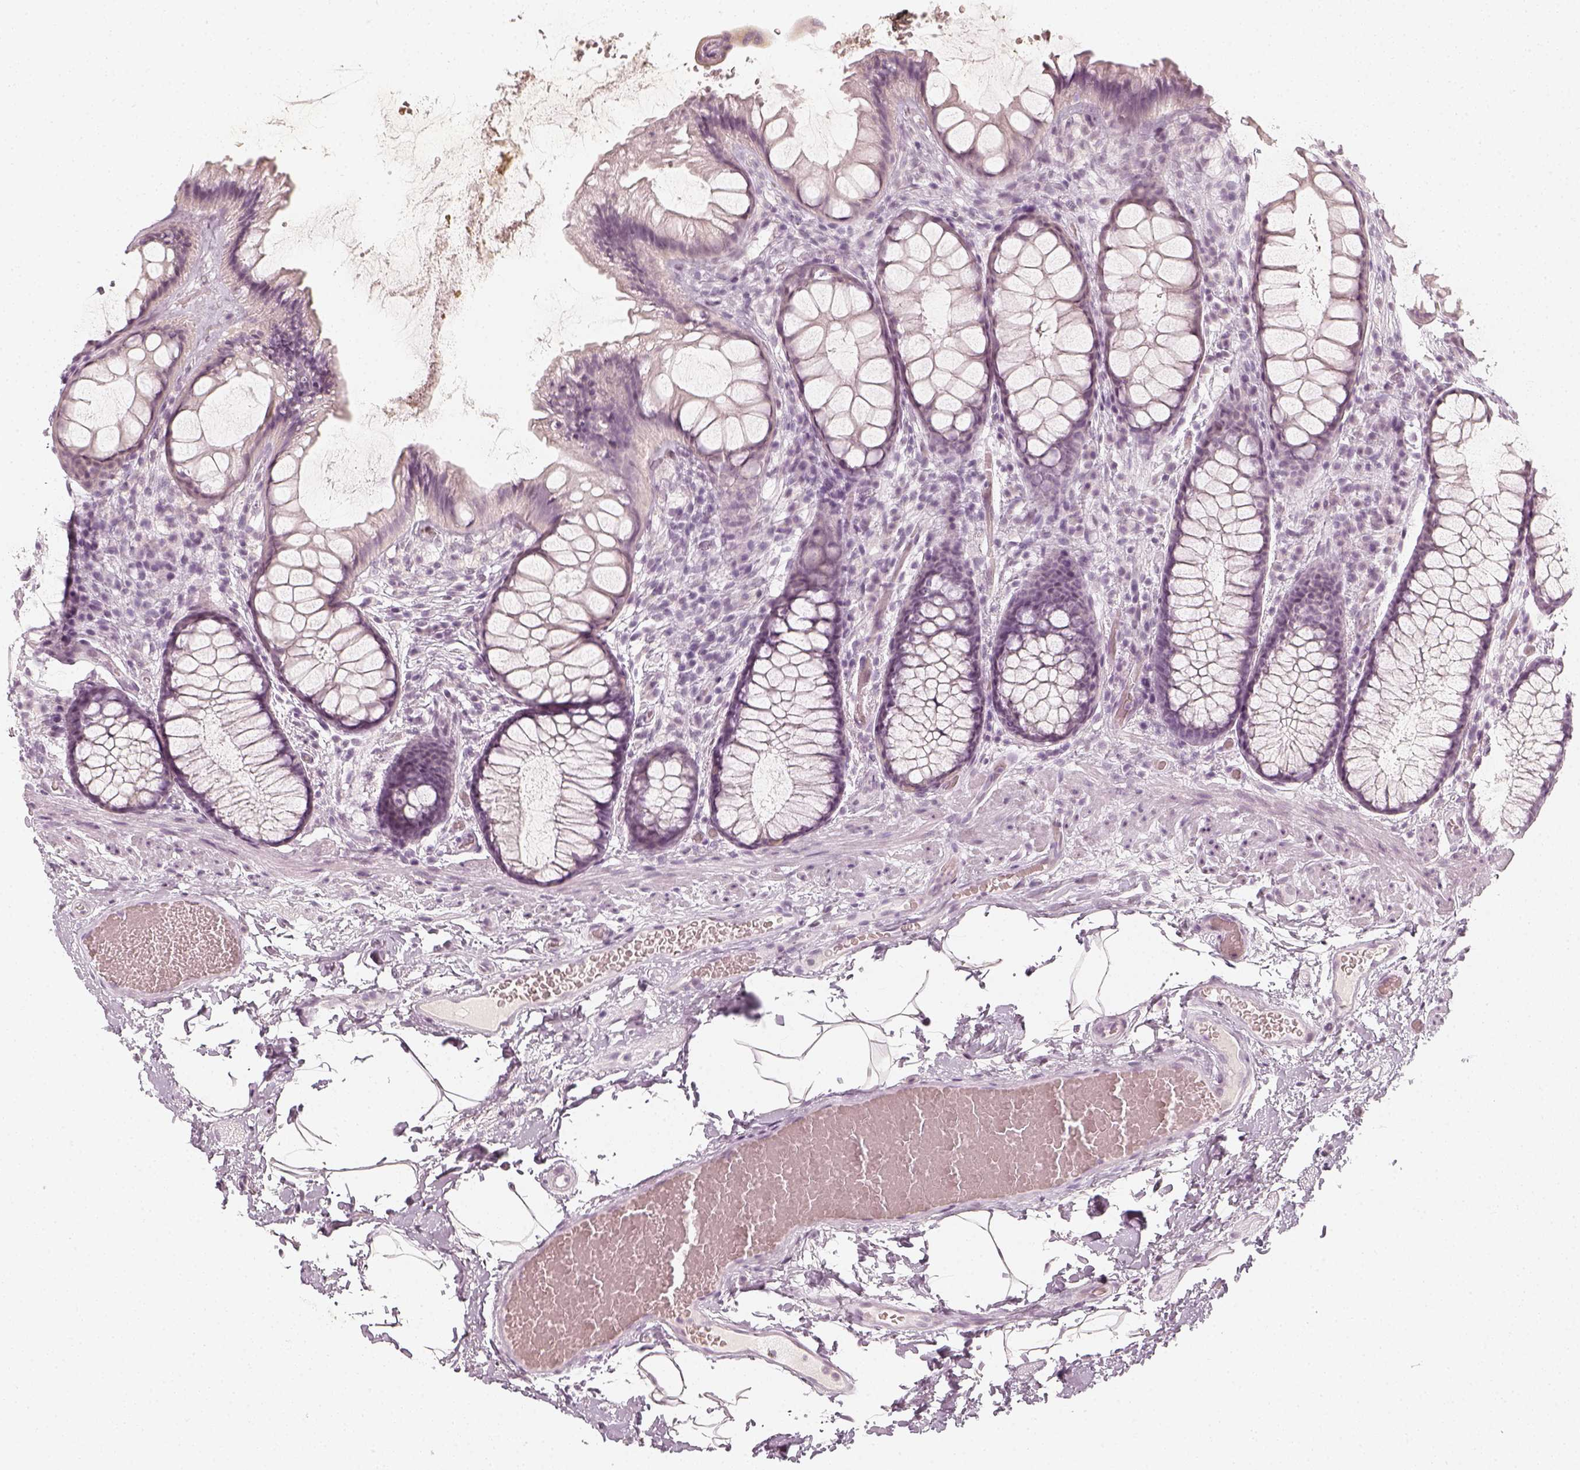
{"staining": {"intensity": "negative", "quantity": "none", "location": "none"}, "tissue": "rectum", "cell_type": "Glandular cells", "image_type": "normal", "snomed": [{"axis": "morphology", "description": "Normal tissue, NOS"}, {"axis": "topography", "description": "Rectum"}], "caption": "IHC histopathology image of benign human rectum stained for a protein (brown), which displays no positivity in glandular cells.", "gene": "KRTAP2", "patient": {"sex": "female", "age": 62}}